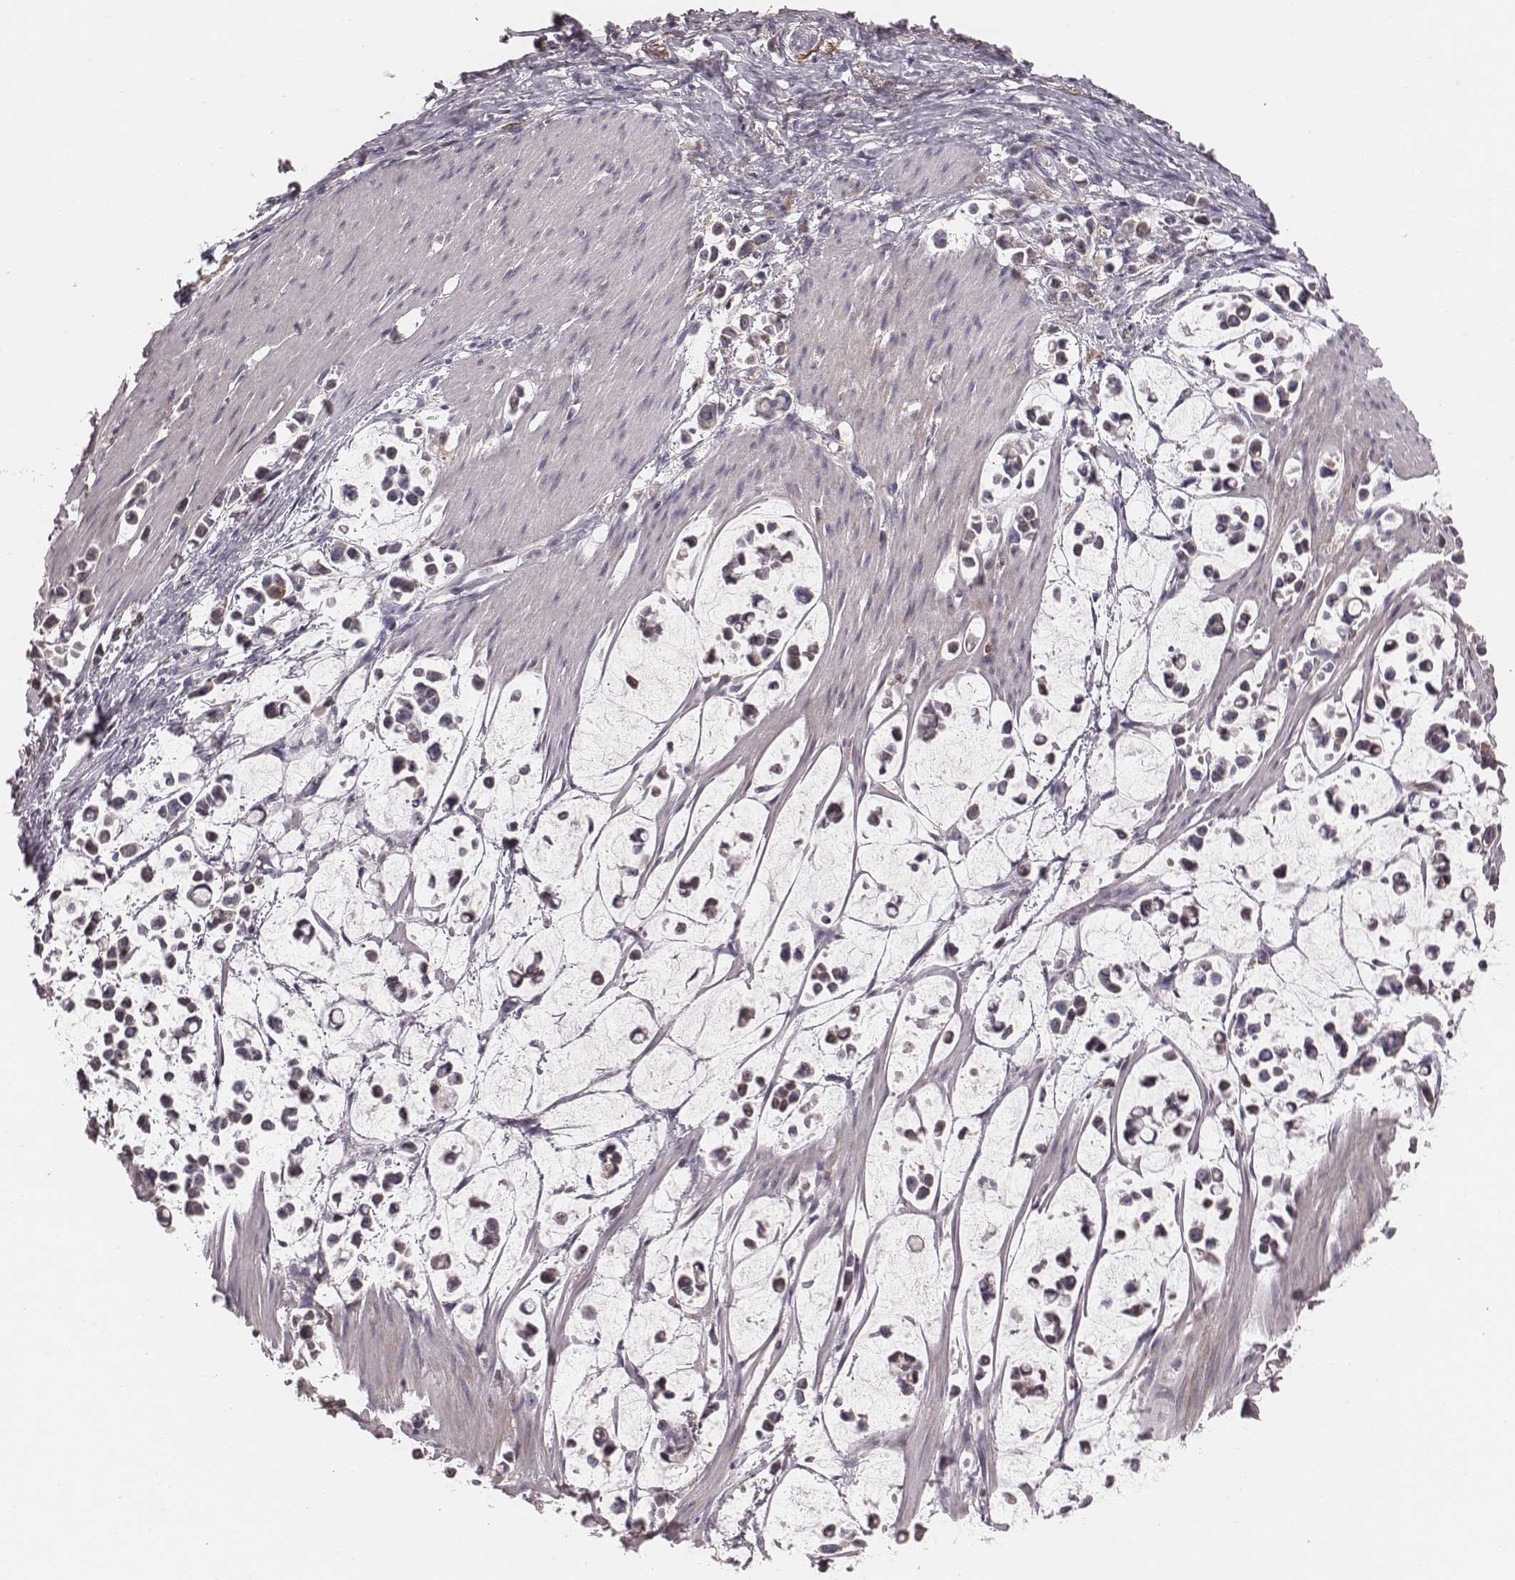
{"staining": {"intensity": "negative", "quantity": "none", "location": "none"}, "tissue": "stomach cancer", "cell_type": "Tumor cells", "image_type": "cancer", "snomed": [{"axis": "morphology", "description": "Adenocarcinoma, NOS"}, {"axis": "topography", "description": "Stomach"}], "caption": "Human adenocarcinoma (stomach) stained for a protein using immunohistochemistry (IHC) displays no expression in tumor cells.", "gene": "CFTR", "patient": {"sex": "male", "age": 82}}